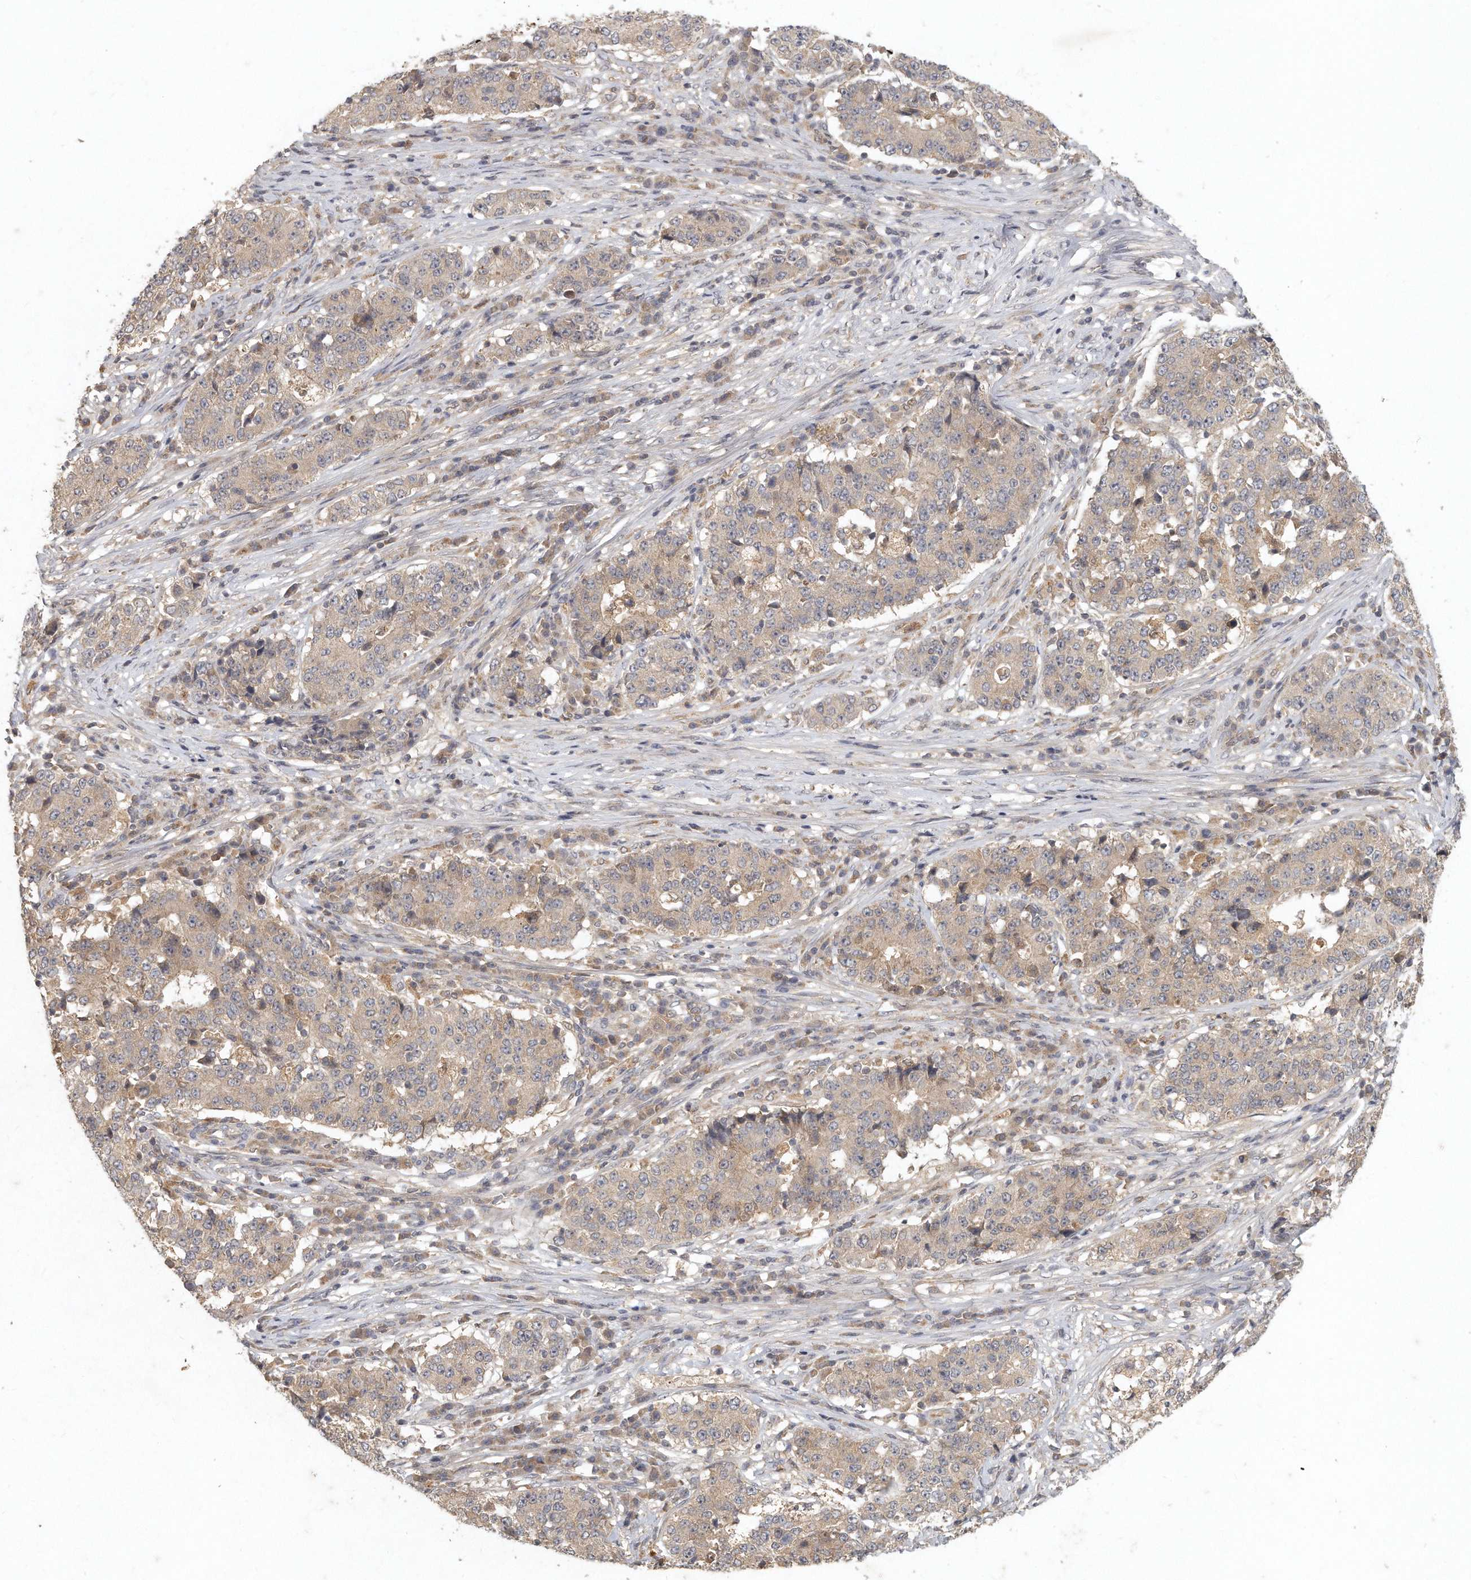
{"staining": {"intensity": "weak", "quantity": "25%-75%", "location": "cytoplasmic/membranous"}, "tissue": "stomach cancer", "cell_type": "Tumor cells", "image_type": "cancer", "snomed": [{"axis": "morphology", "description": "Adenocarcinoma, NOS"}, {"axis": "topography", "description": "Stomach"}], "caption": "Immunohistochemistry (DAB (3,3'-diaminobenzidine)) staining of adenocarcinoma (stomach) shows weak cytoplasmic/membranous protein expression in approximately 25%-75% of tumor cells.", "gene": "LGALS8", "patient": {"sex": "male", "age": 59}}